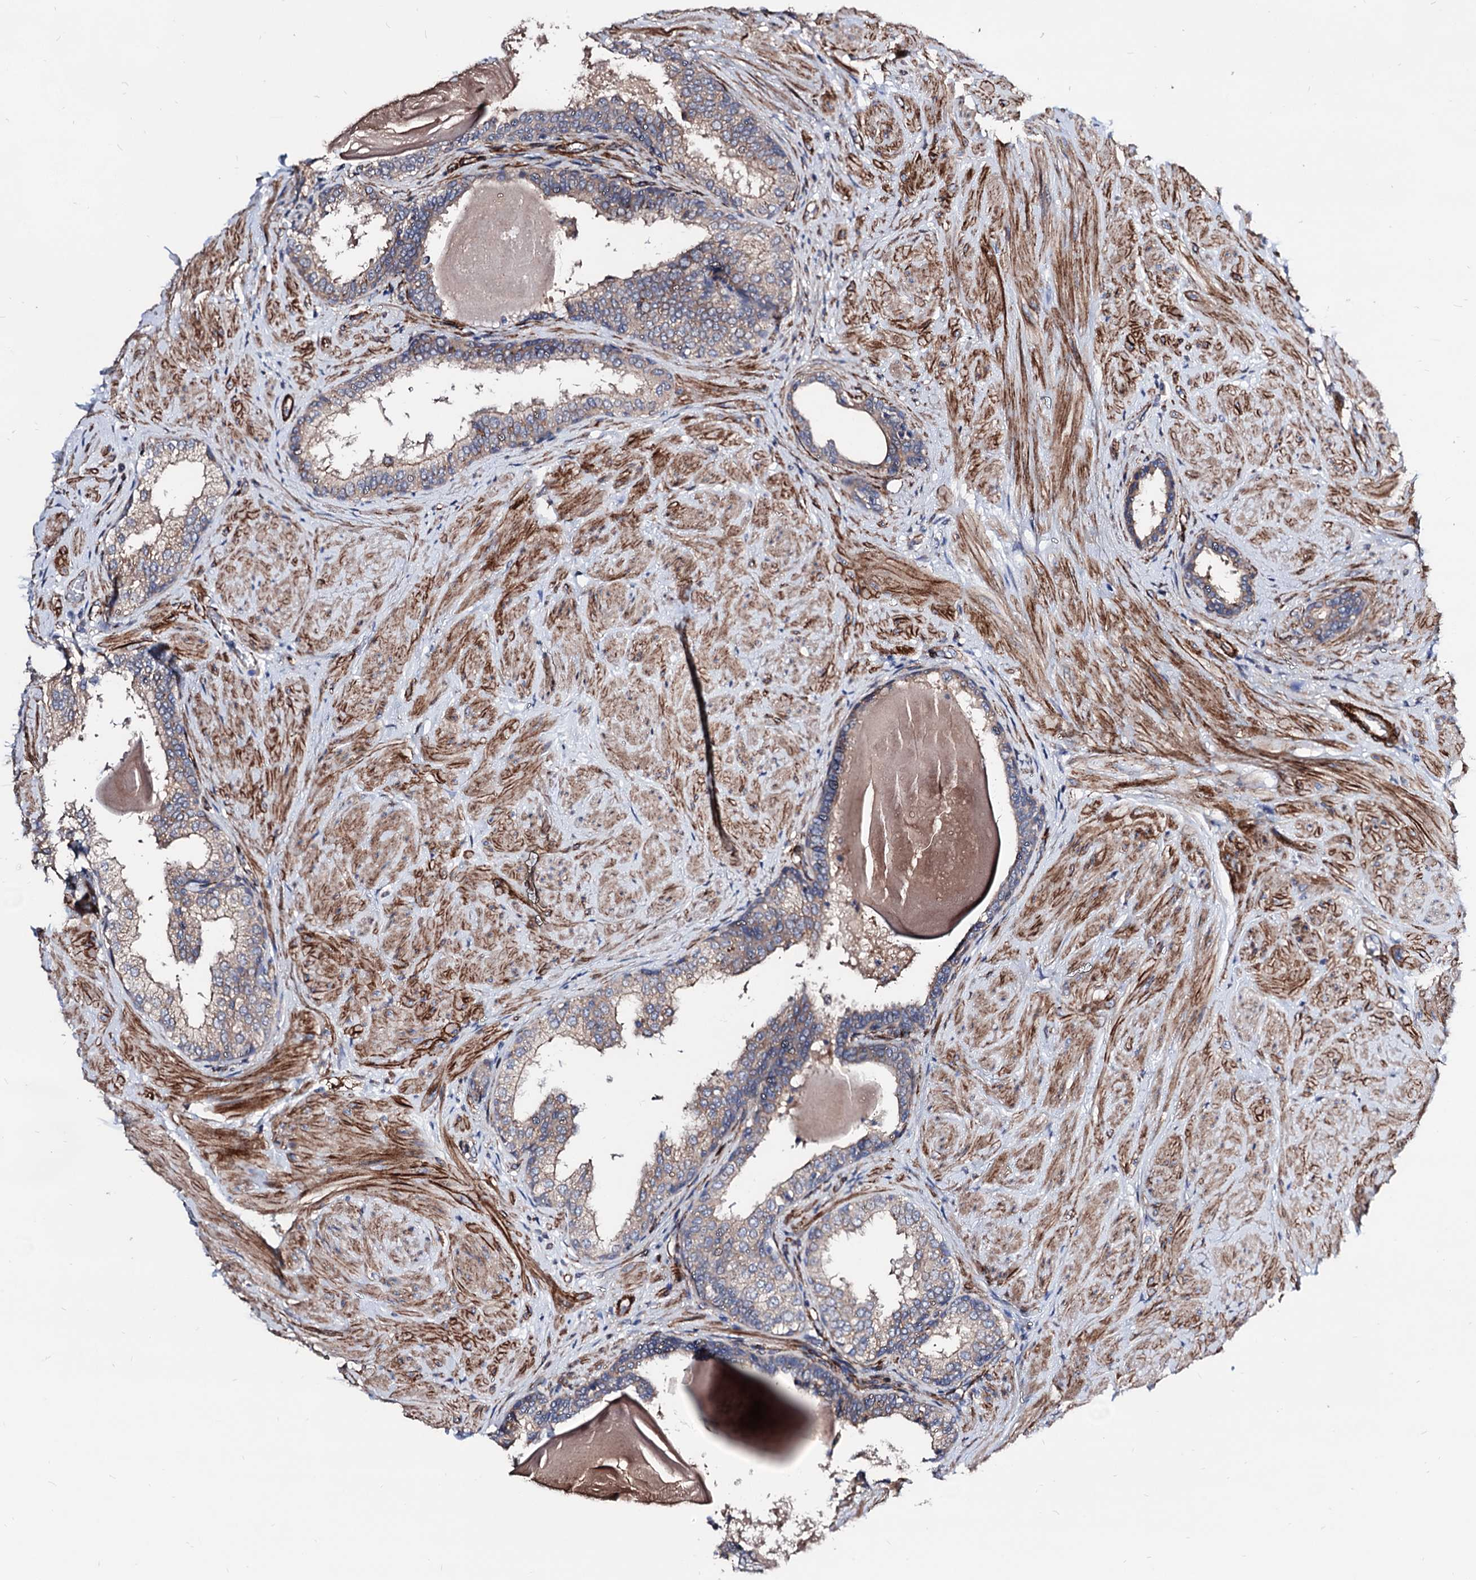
{"staining": {"intensity": "strong", "quantity": "<25%", "location": "cytoplasmic/membranous"}, "tissue": "prostate", "cell_type": "Glandular cells", "image_type": "normal", "snomed": [{"axis": "morphology", "description": "Normal tissue, NOS"}, {"axis": "topography", "description": "Prostate"}], "caption": "Human prostate stained for a protein (brown) shows strong cytoplasmic/membranous positive positivity in approximately <25% of glandular cells.", "gene": "WDR11", "patient": {"sex": "male", "age": 48}}